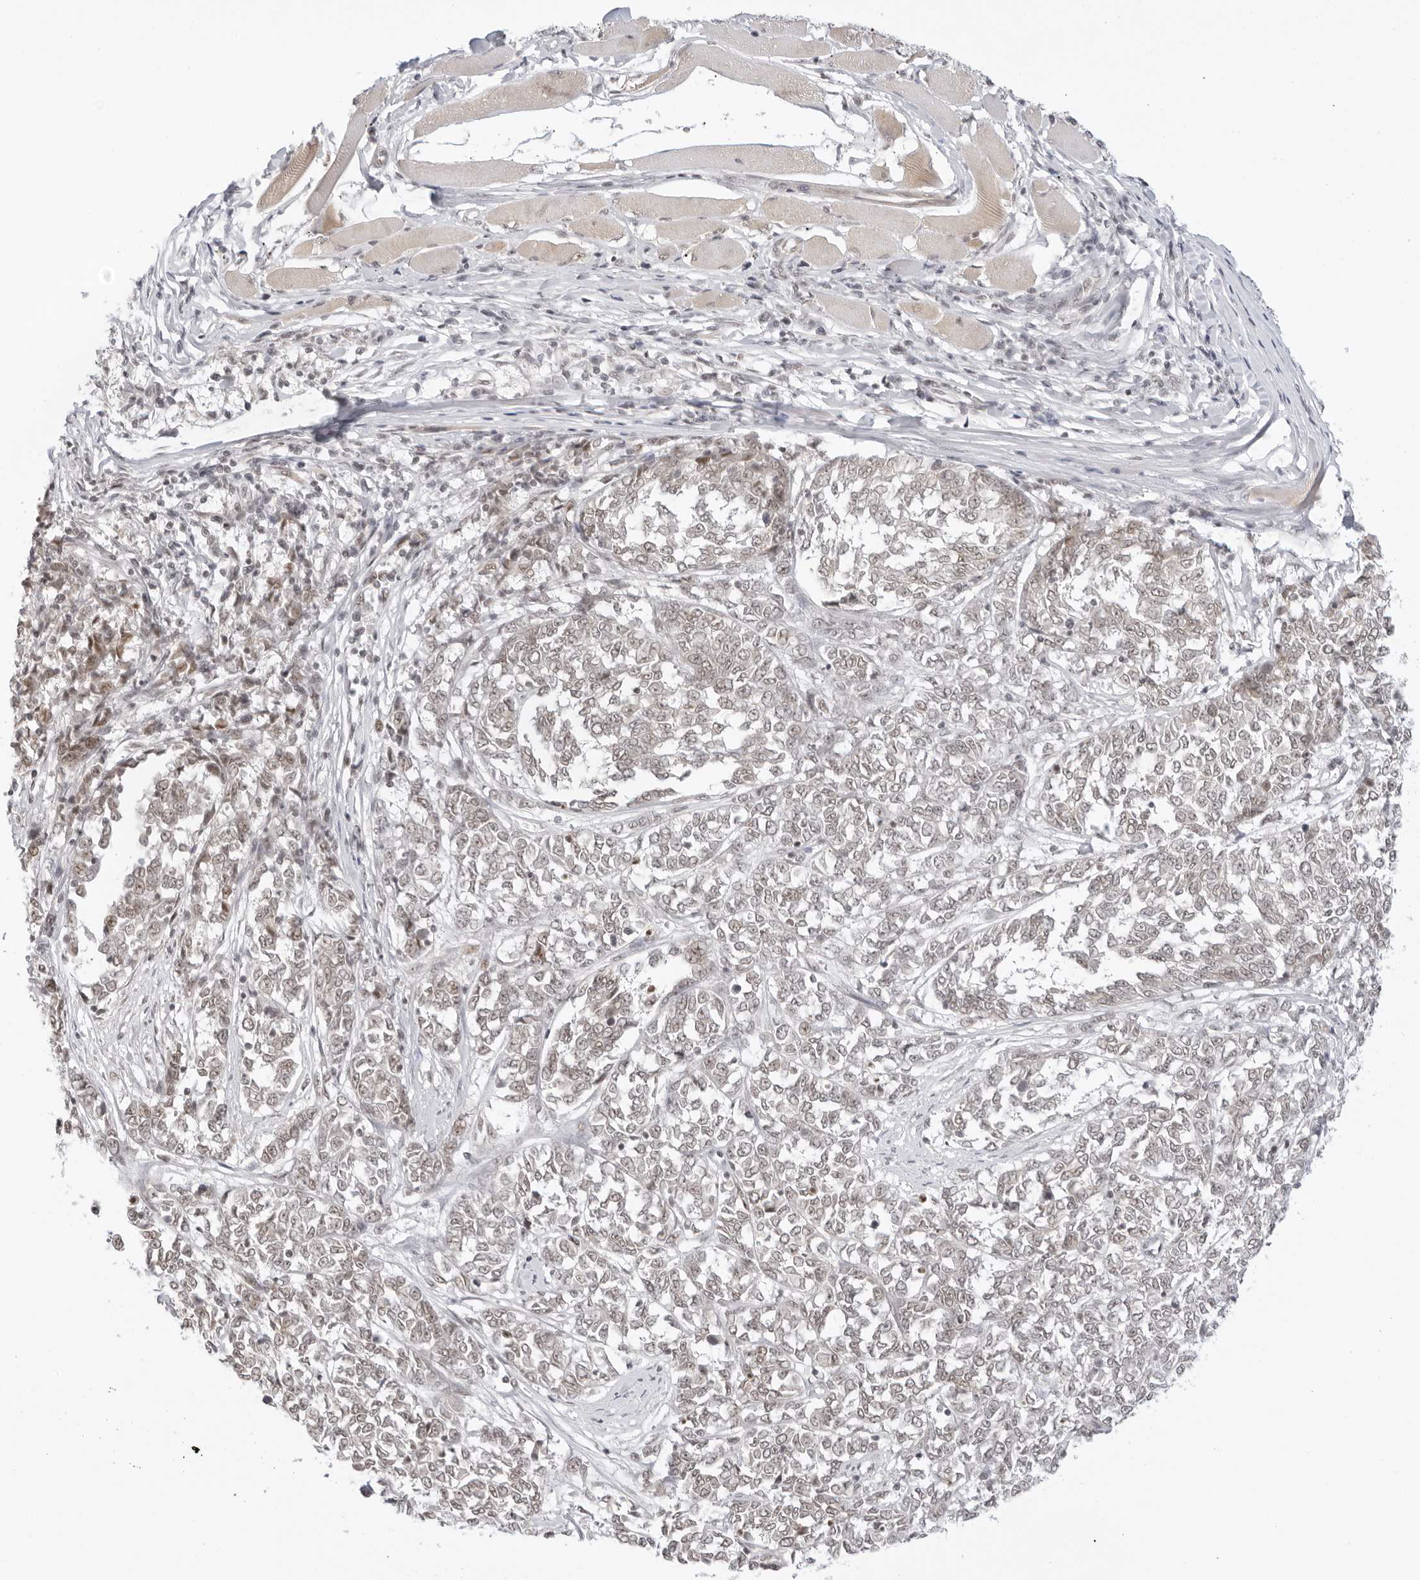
{"staining": {"intensity": "weak", "quantity": "25%-75%", "location": "nuclear"}, "tissue": "melanoma", "cell_type": "Tumor cells", "image_type": "cancer", "snomed": [{"axis": "morphology", "description": "Malignant melanoma, NOS"}, {"axis": "topography", "description": "Skin"}], "caption": "Melanoma stained with DAB immunohistochemistry (IHC) displays low levels of weak nuclear positivity in about 25%-75% of tumor cells.", "gene": "TCIM", "patient": {"sex": "female", "age": 72}}